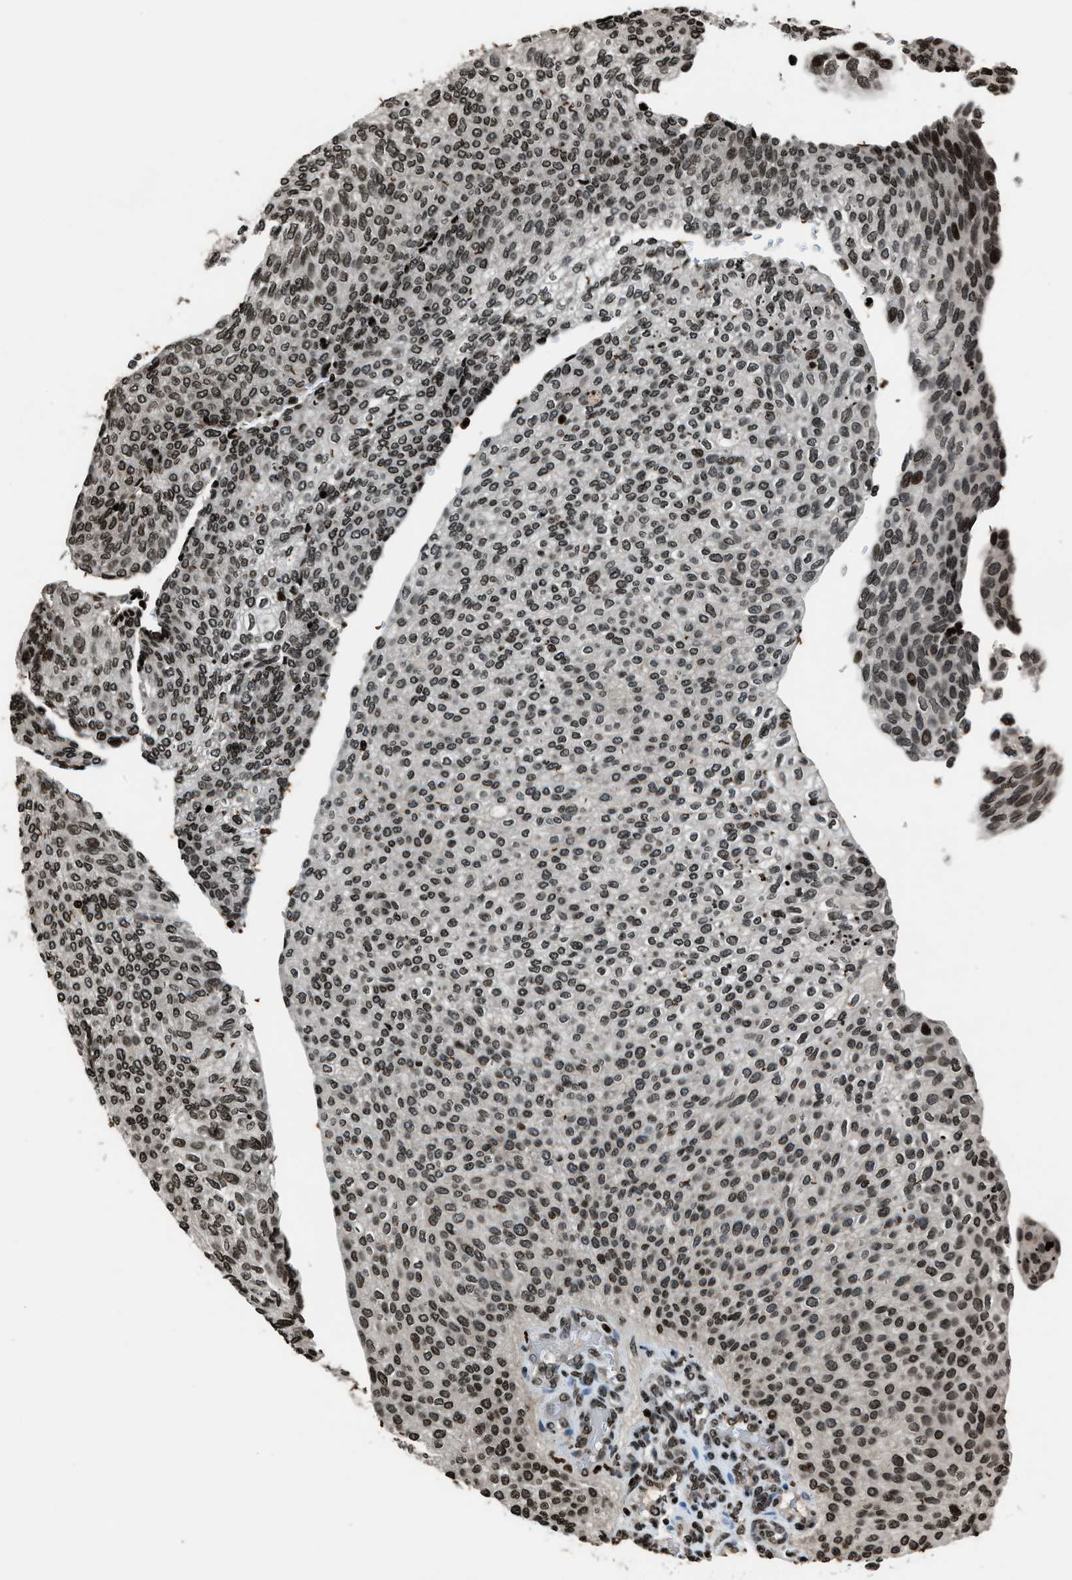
{"staining": {"intensity": "weak", "quantity": ">75%", "location": "nuclear"}, "tissue": "urothelial cancer", "cell_type": "Tumor cells", "image_type": "cancer", "snomed": [{"axis": "morphology", "description": "Urothelial carcinoma, Low grade"}, {"axis": "topography", "description": "Urinary bladder"}], "caption": "A high-resolution micrograph shows IHC staining of low-grade urothelial carcinoma, which displays weak nuclear expression in approximately >75% of tumor cells. The protein of interest is shown in brown color, while the nuclei are stained blue.", "gene": "H4C1", "patient": {"sex": "female", "age": 79}}